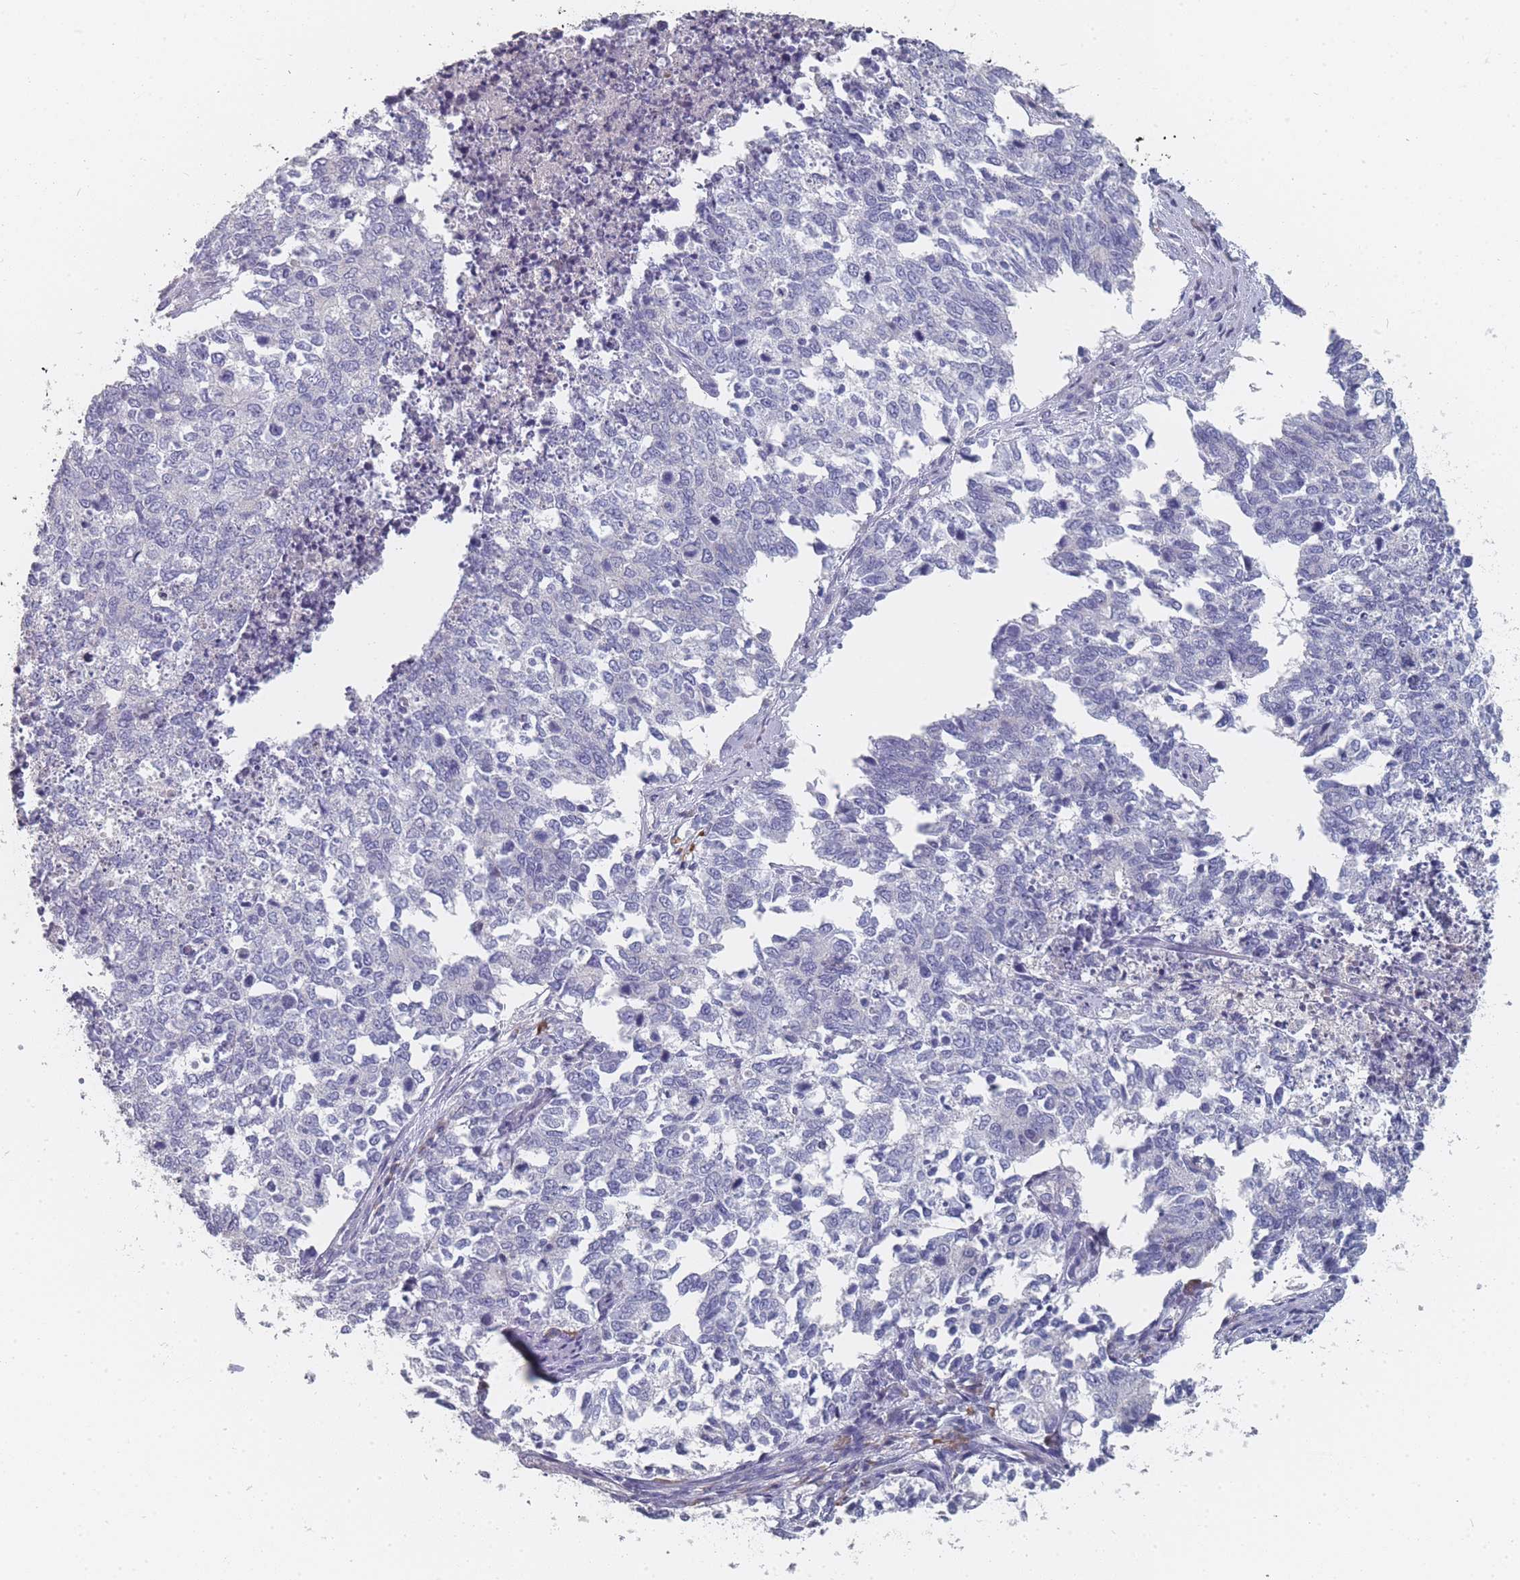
{"staining": {"intensity": "negative", "quantity": "none", "location": "none"}, "tissue": "cervical cancer", "cell_type": "Tumor cells", "image_type": "cancer", "snomed": [{"axis": "morphology", "description": "Squamous cell carcinoma, NOS"}, {"axis": "topography", "description": "Cervix"}], "caption": "Immunohistochemistry of cervical squamous cell carcinoma shows no positivity in tumor cells.", "gene": "SLC35E4", "patient": {"sex": "female", "age": 63}}